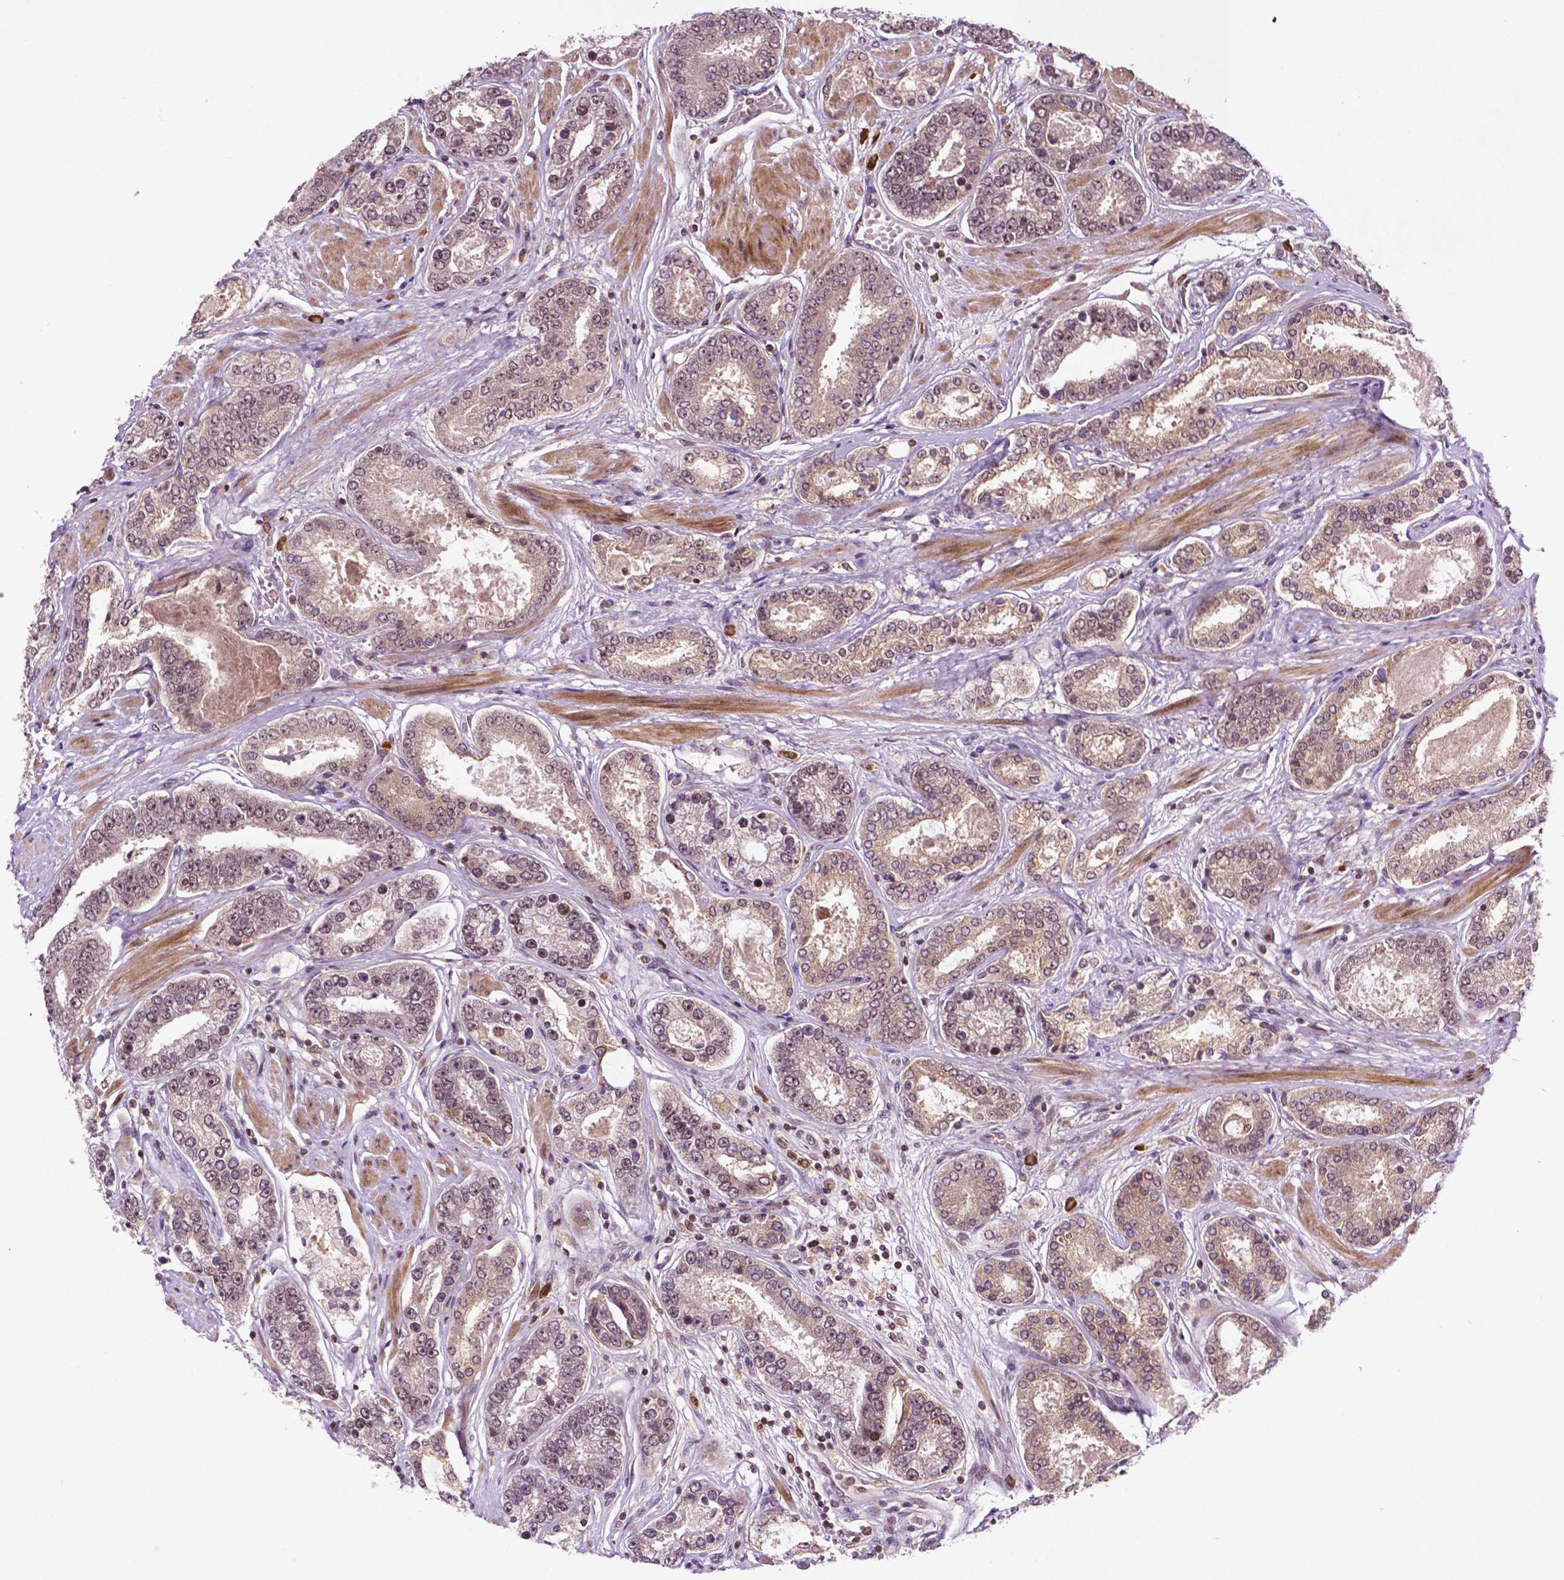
{"staining": {"intensity": "weak", "quantity": "25%-75%", "location": "cytoplasmic/membranous,nuclear"}, "tissue": "prostate cancer", "cell_type": "Tumor cells", "image_type": "cancer", "snomed": [{"axis": "morphology", "description": "Adenocarcinoma, High grade"}, {"axis": "topography", "description": "Prostate"}], "caption": "Human prostate cancer (high-grade adenocarcinoma) stained for a protein (brown) reveals weak cytoplasmic/membranous and nuclear positive staining in approximately 25%-75% of tumor cells.", "gene": "TMX2", "patient": {"sex": "male", "age": 63}}